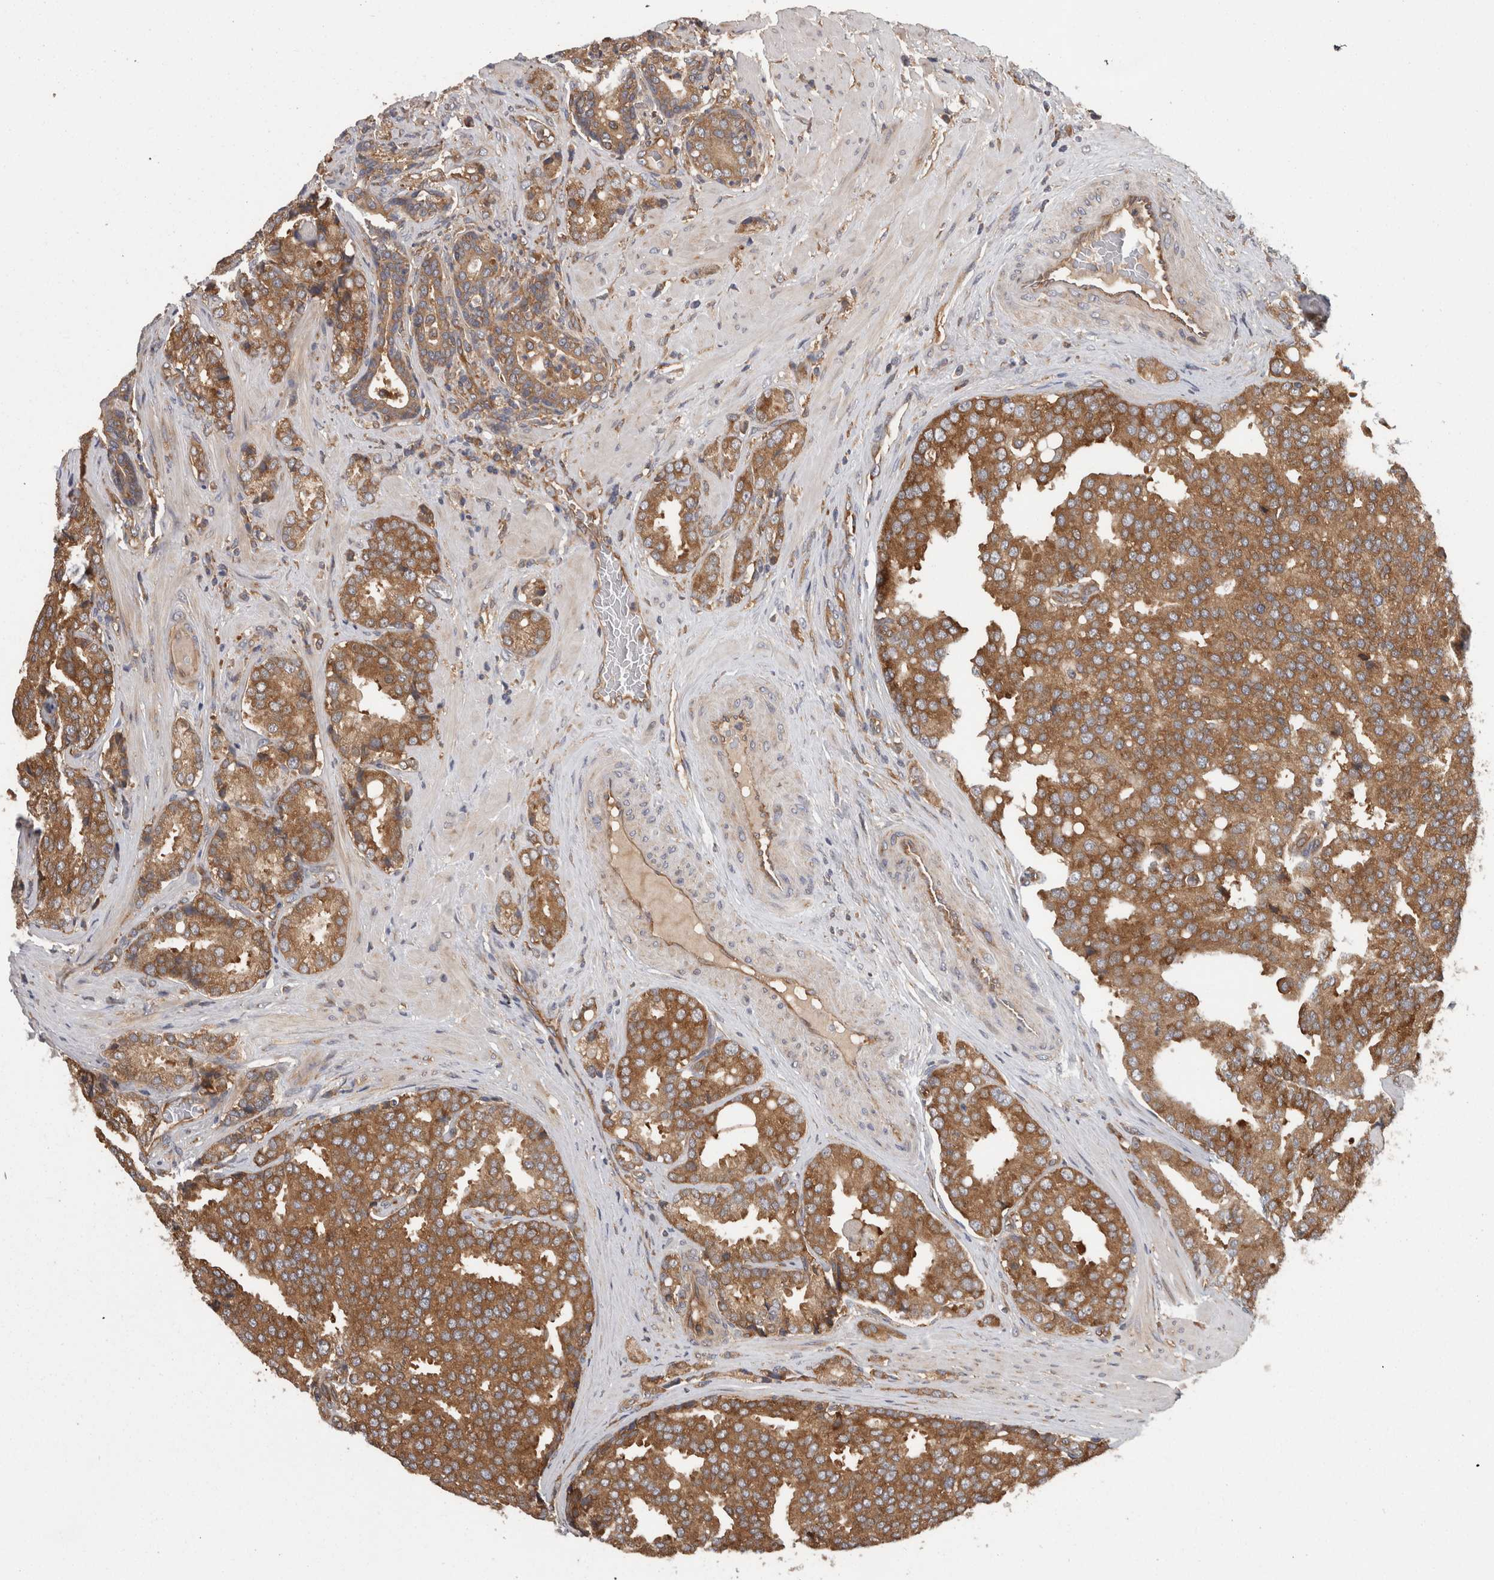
{"staining": {"intensity": "moderate", "quantity": ">75%", "location": "cytoplasmic/membranous"}, "tissue": "prostate cancer", "cell_type": "Tumor cells", "image_type": "cancer", "snomed": [{"axis": "morphology", "description": "Adenocarcinoma, High grade"}, {"axis": "topography", "description": "Prostate"}], "caption": "Immunohistochemistry (IHC) of prostate cancer (high-grade adenocarcinoma) shows medium levels of moderate cytoplasmic/membranous positivity in about >75% of tumor cells.", "gene": "SMCR8", "patient": {"sex": "male", "age": 50}}